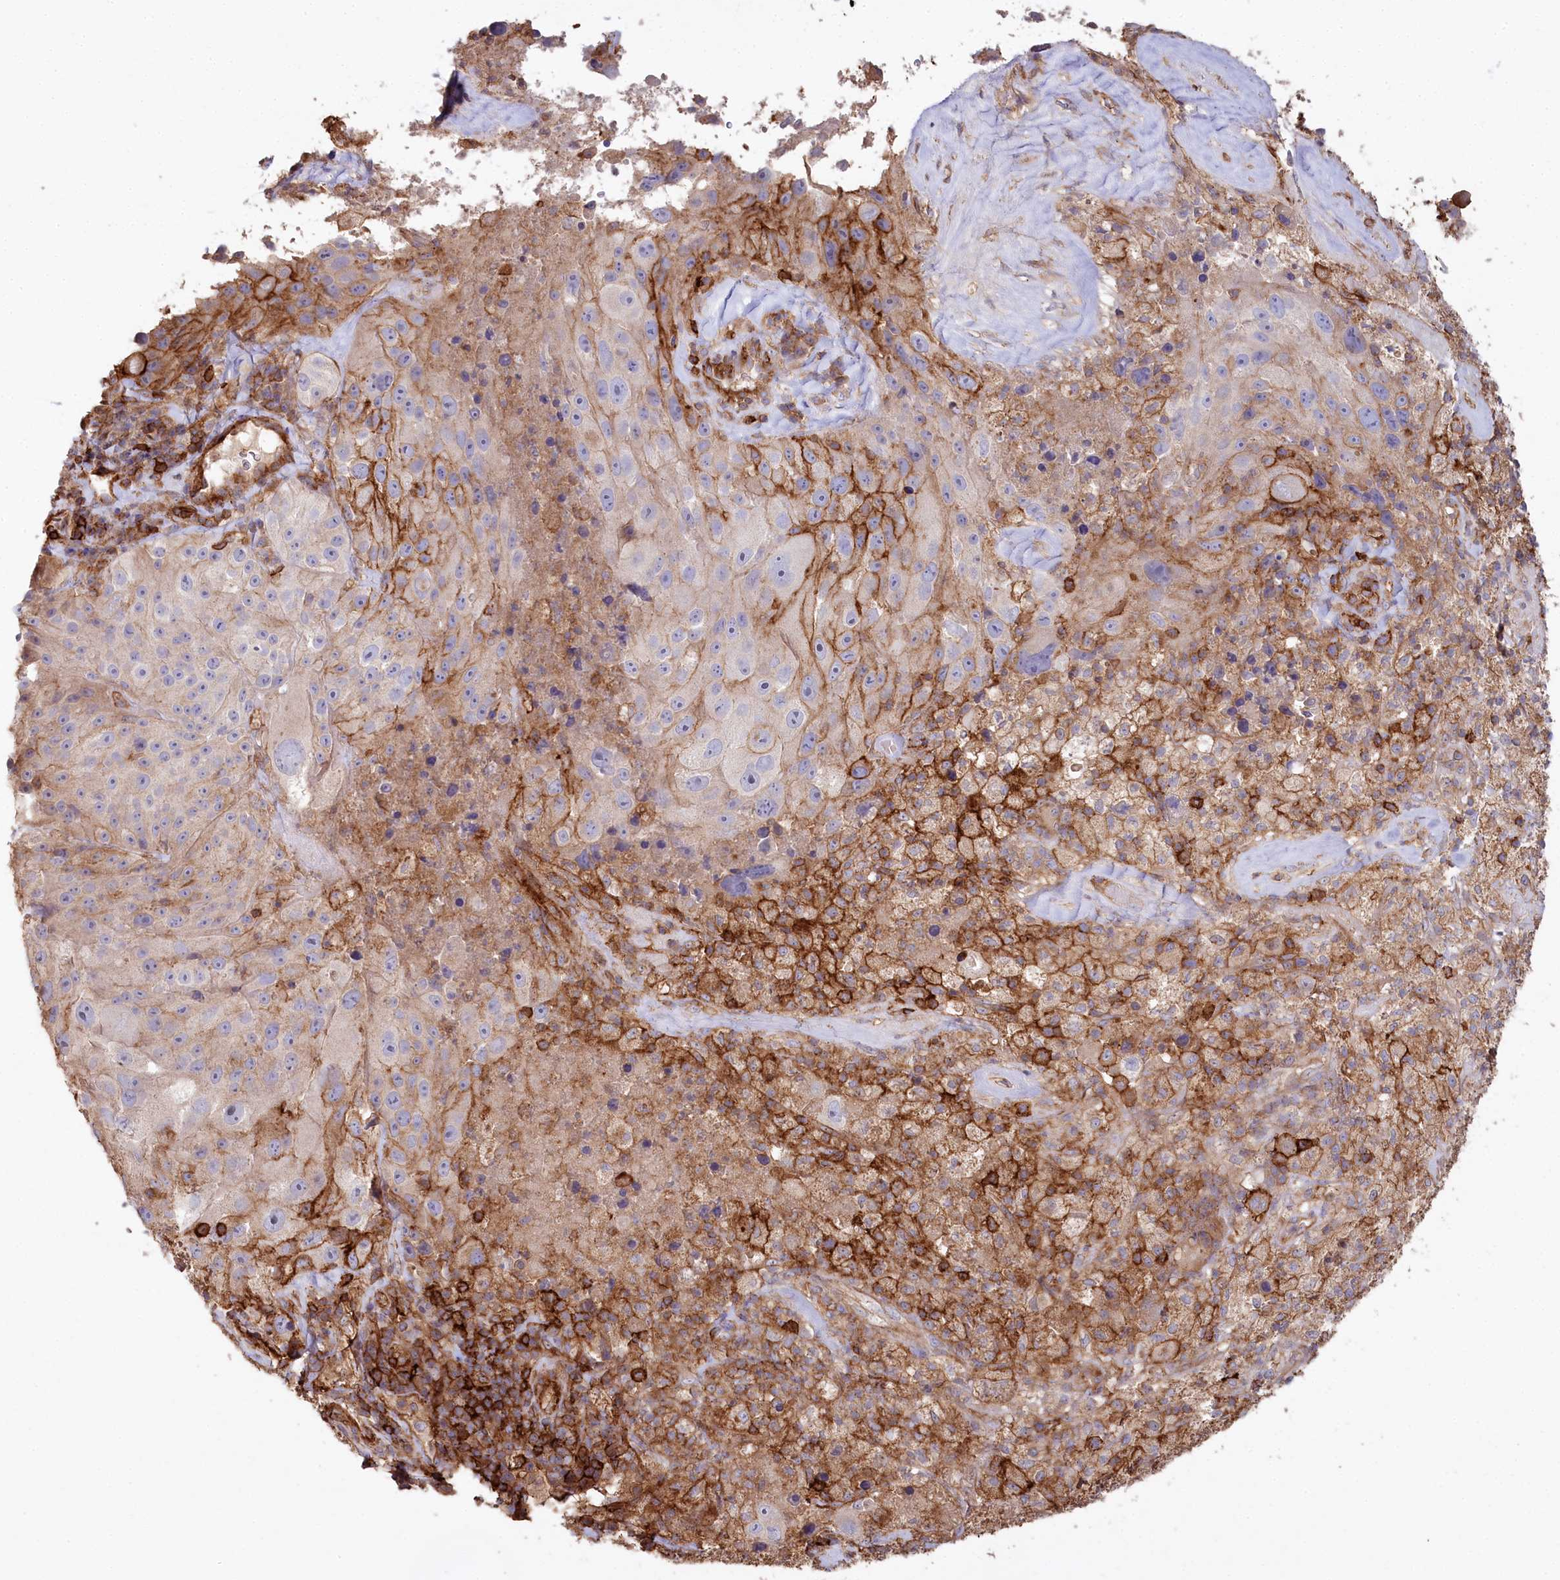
{"staining": {"intensity": "moderate", "quantity": "25%-75%", "location": "cytoplasmic/membranous"}, "tissue": "melanoma", "cell_type": "Tumor cells", "image_type": "cancer", "snomed": [{"axis": "morphology", "description": "Malignant melanoma, Metastatic site"}, {"axis": "topography", "description": "Lymph node"}], "caption": "Tumor cells exhibit medium levels of moderate cytoplasmic/membranous staining in about 25%-75% of cells in malignant melanoma (metastatic site).", "gene": "RBP5", "patient": {"sex": "male", "age": 62}}